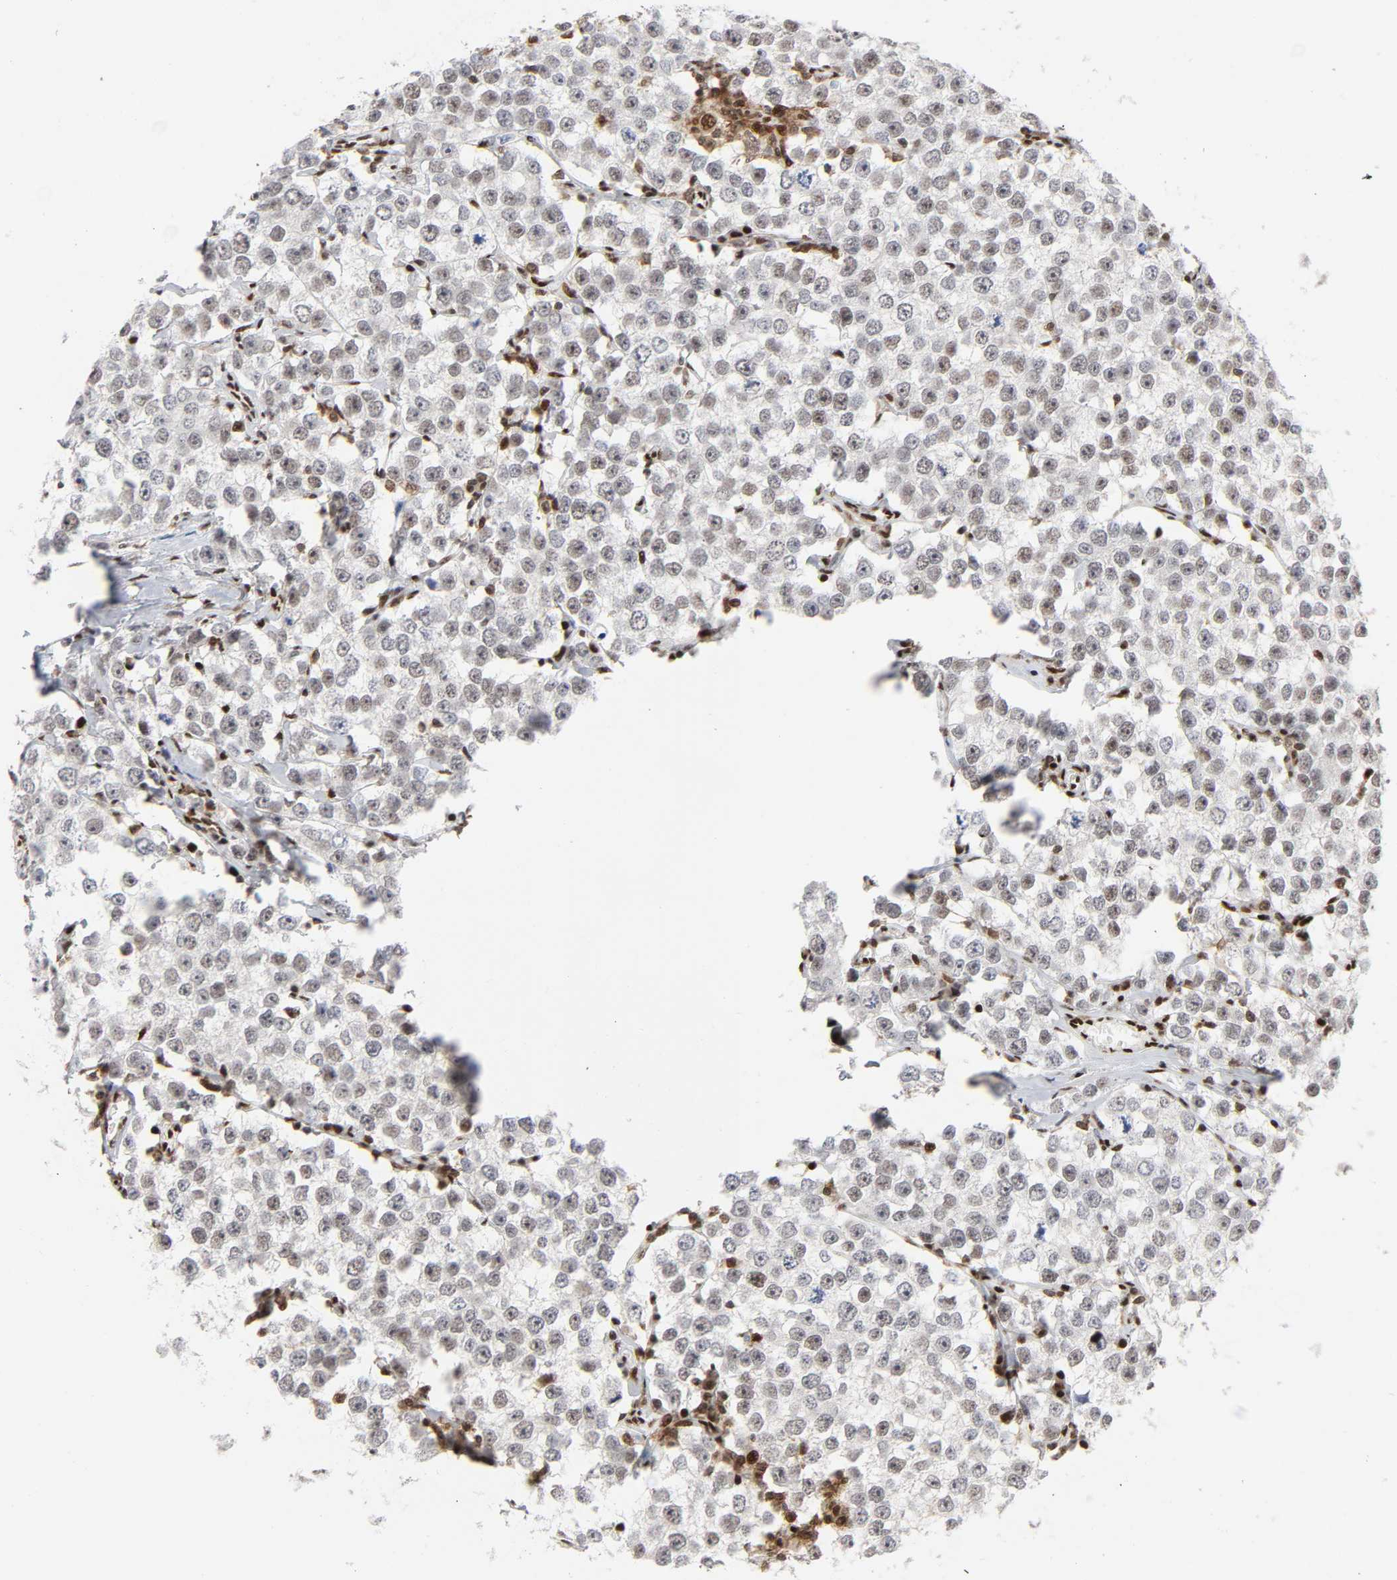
{"staining": {"intensity": "weak", "quantity": "<25%", "location": "nuclear"}, "tissue": "testis cancer", "cell_type": "Tumor cells", "image_type": "cancer", "snomed": [{"axis": "morphology", "description": "Seminoma, NOS"}, {"axis": "morphology", "description": "Carcinoma, Embryonal, NOS"}, {"axis": "topography", "description": "Testis"}], "caption": "A photomicrograph of human seminoma (testis) is negative for staining in tumor cells. (DAB (3,3'-diaminobenzidine) immunohistochemistry visualized using brightfield microscopy, high magnification).", "gene": "WAS", "patient": {"sex": "male", "age": 52}}